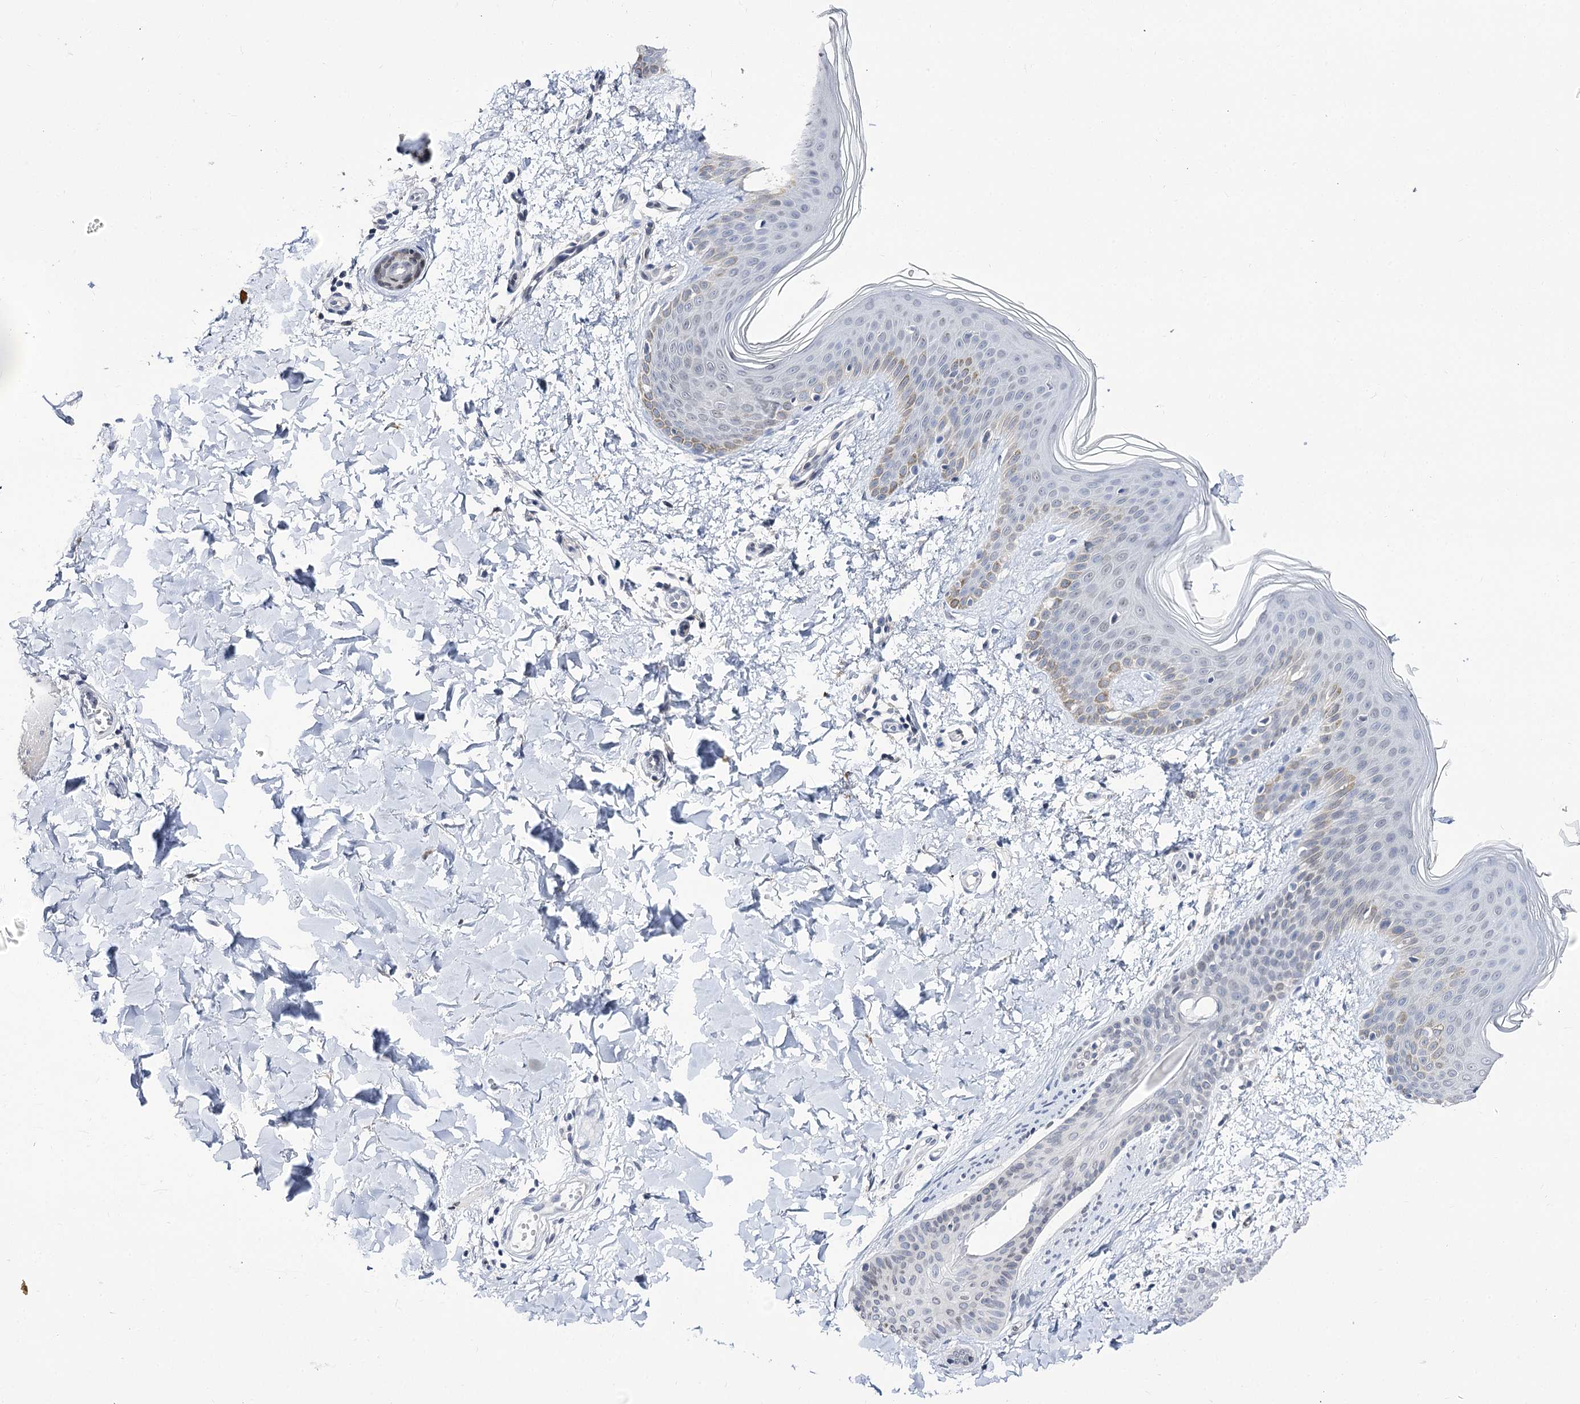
{"staining": {"intensity": "negative", "quantity": "none", "location": "none"}, "tissue": "skin", "cell_type": "Fibroblasts", "image_type": "normal", "snomed": [{"axis": "morphology", "description": "Normal tissue, NOS"}, {"axis": "topography", "description": "Skin"}], "caption": "Unremarkable skin was stained to show a protein in brown. There is no significant expression in fibroblasts. (Brightfield microscopy of DAB immunohistochemistry at high magnification).", "gene": "TMEM201", "patient": {"sex": "male", "age": 36}}